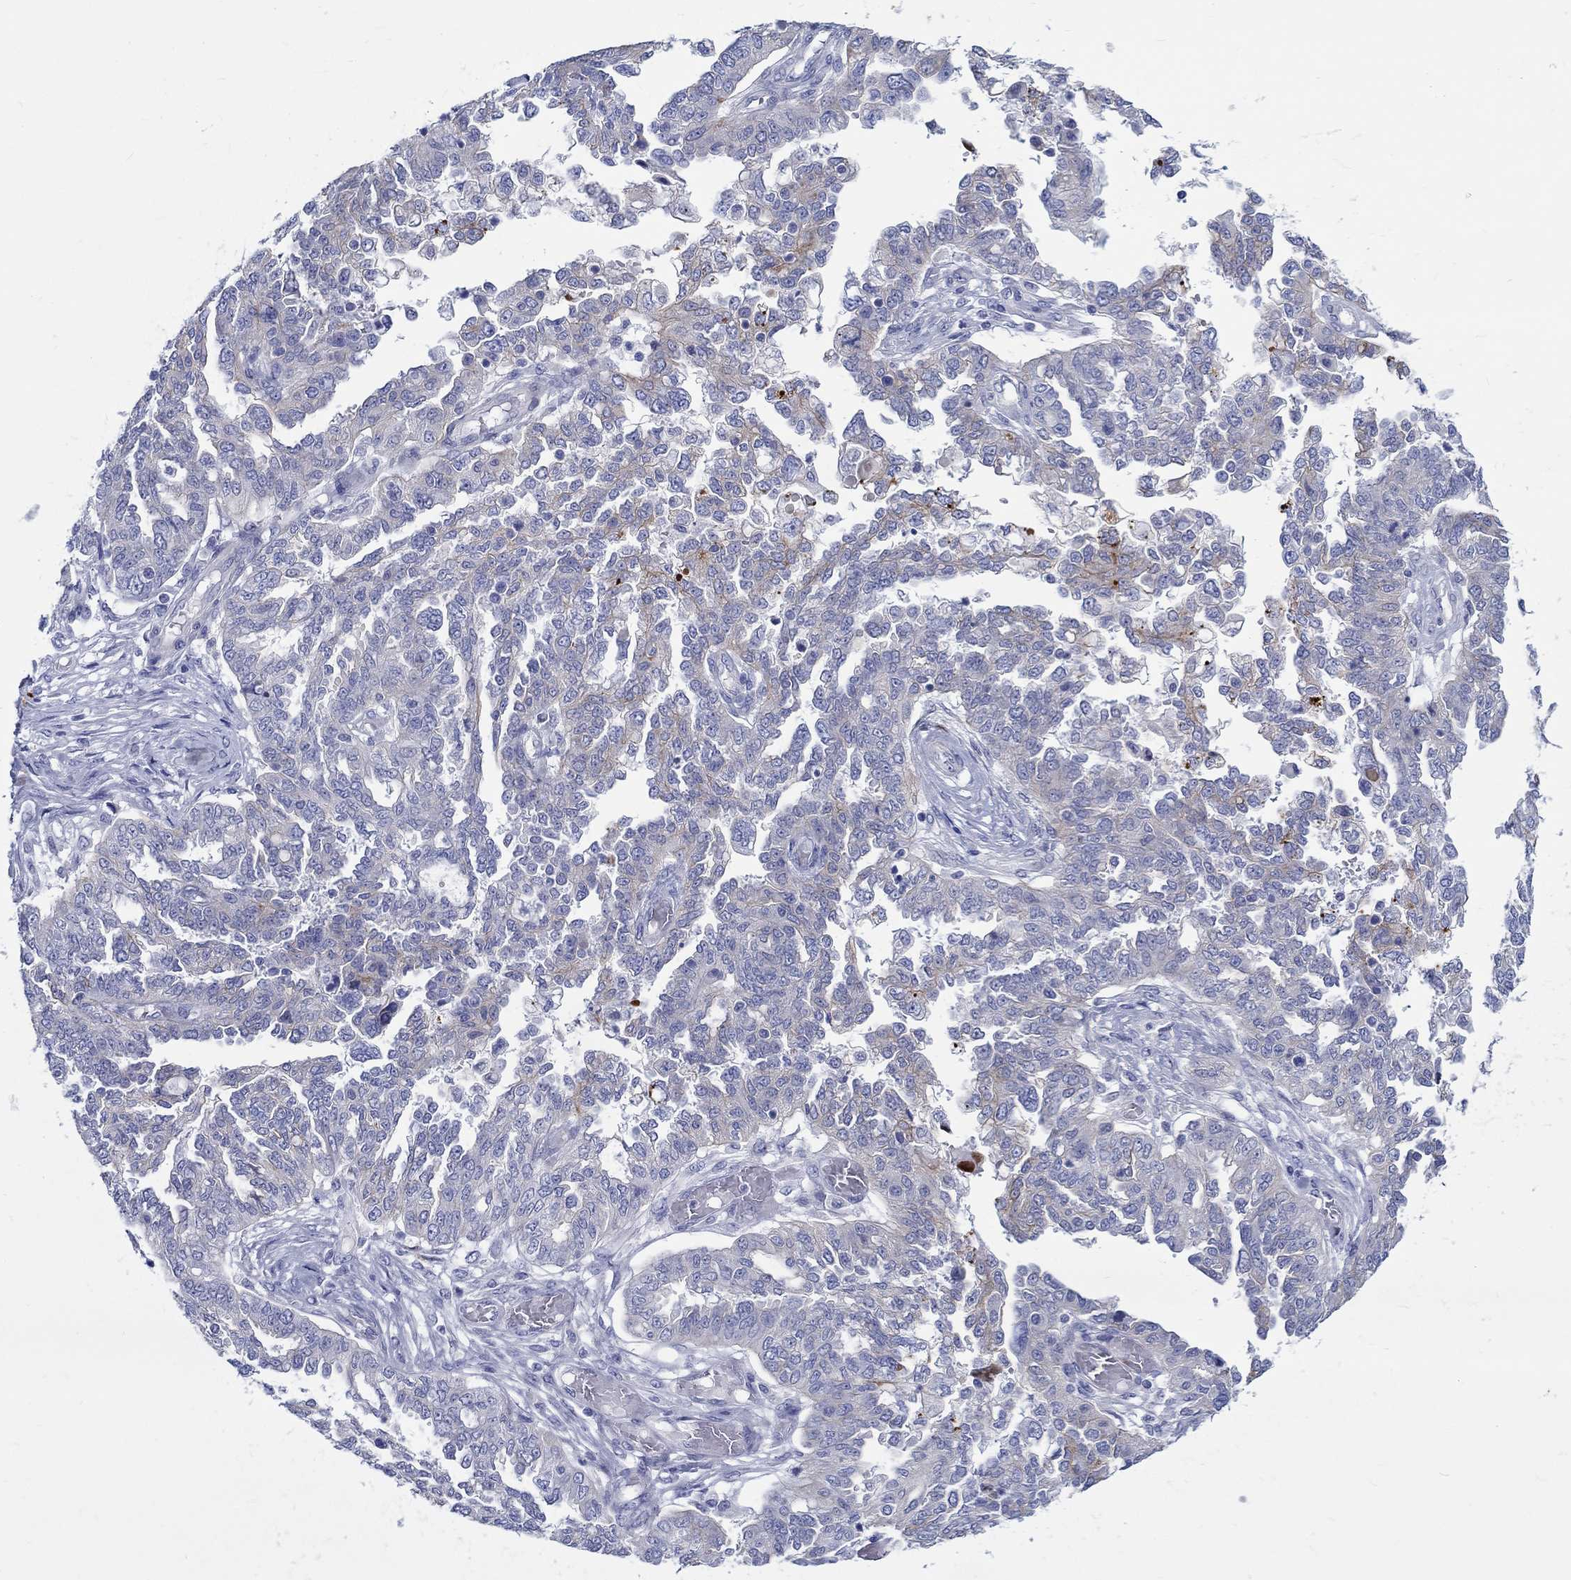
{"staining": {"intensity": "weak", "quantity": "<25%", "location": "cytoplasmic/membranous"}, "tissue": "ovarian cancer", "cell_type": "Tumor cells", "image_type": "cancer", "snomed": [{"axis": "morphology", "description": "Cystadenocarcinoma, serous, NOS"}, {"axis": "topography", "description": "Ovary"}], "caption": "DAB (3,3'-diaminobenzidine) immunohistochemical staining of human ovarian cancer (serous cystadenocarcinoma) exhibits no significant expression in tumor cells.", "gene": "SH2D7", "patient": {"sex": "female", "age": 67}}